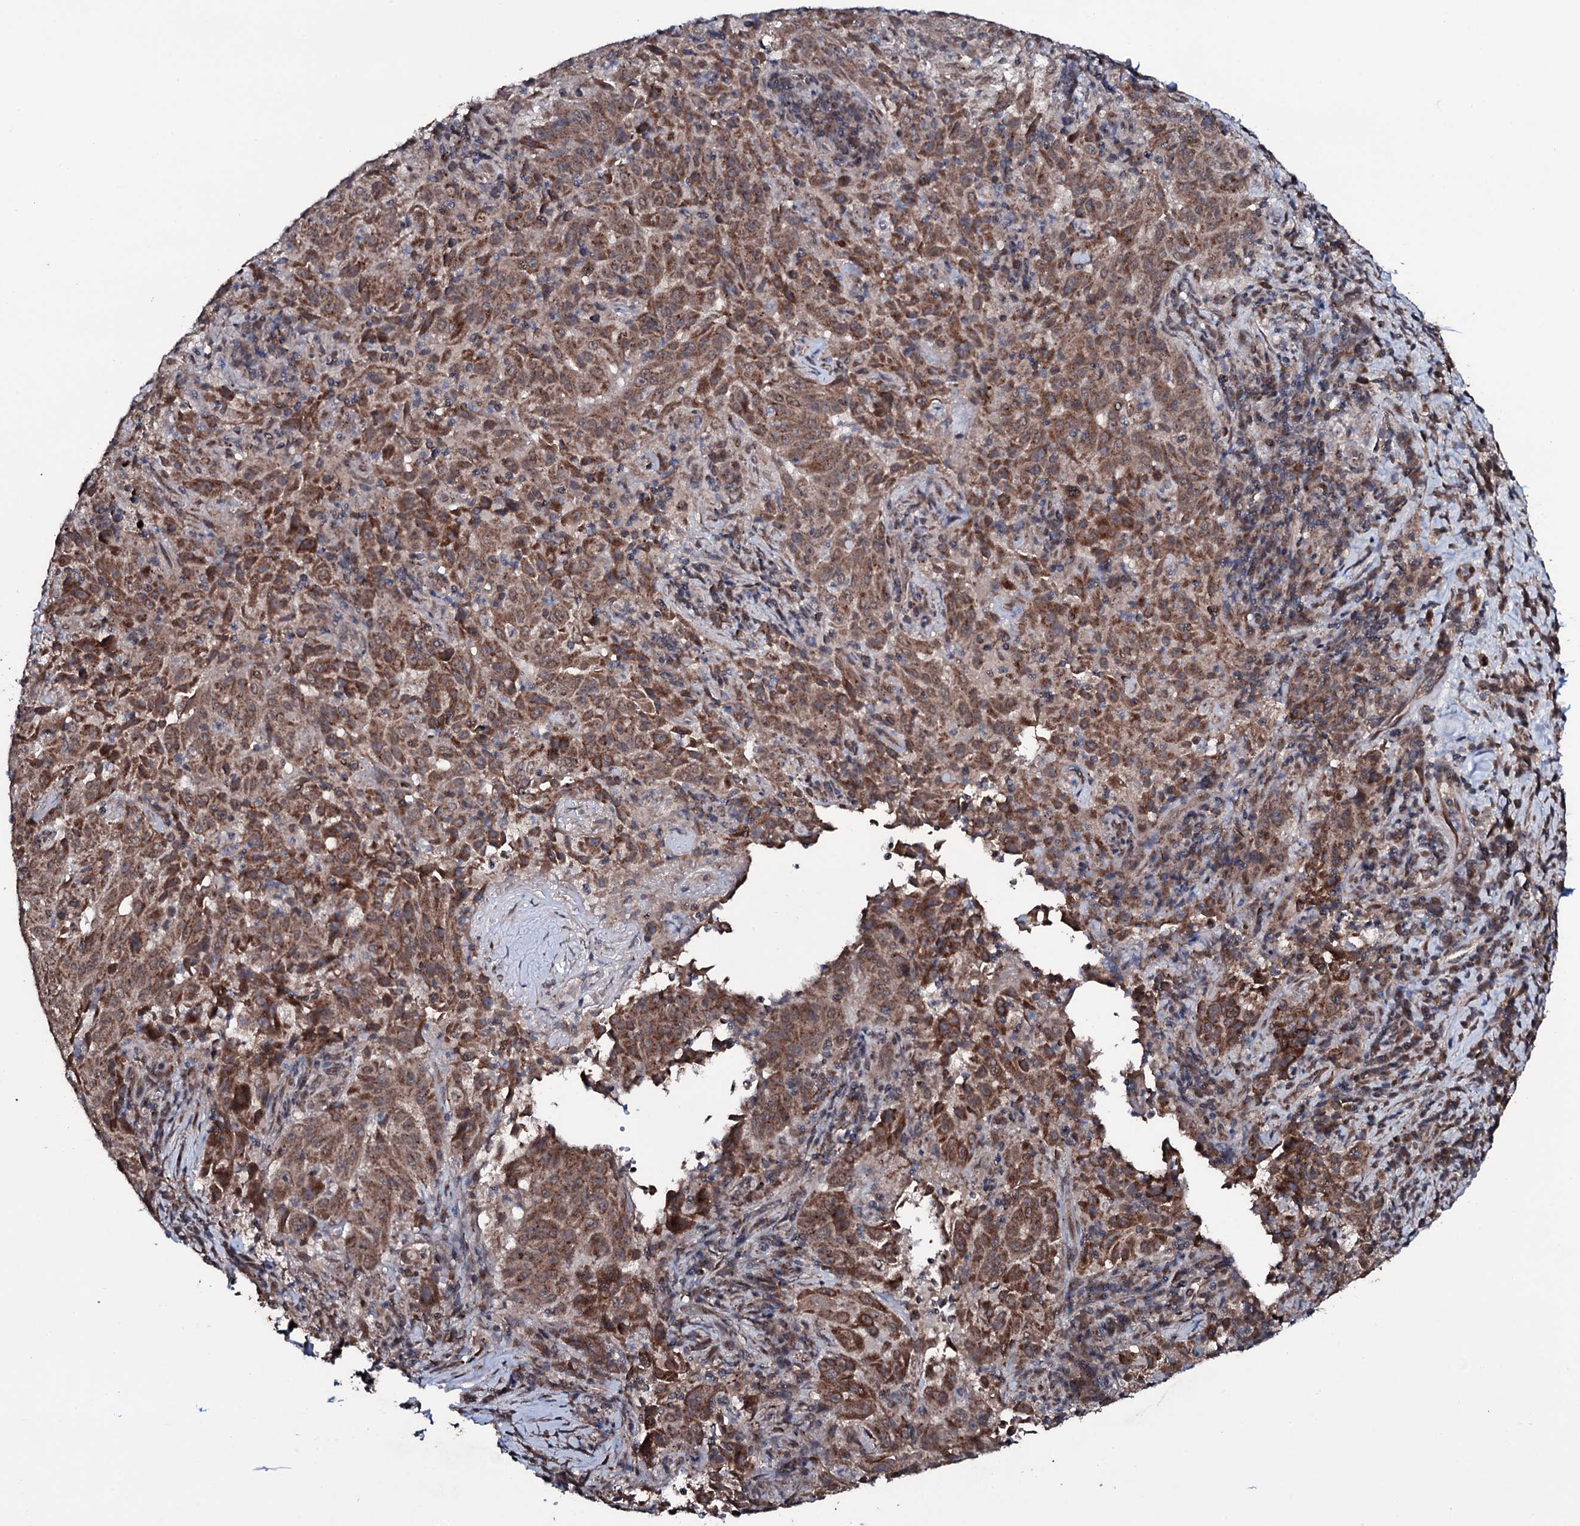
{"staining": {"intensity": "moderate", "quantity": ">75%", "location": "cytoplasmic/membranous"}, "tissue": "pancreatic cancer", "cell_type": "Tumor cells", "image_type": "cancer", "snomed": [{"axis": "morphology", "description": "Adenocarcinoma, NOS"}, {"axis": "topography", "description": "Pancreas"}], "caption": "Human pancreatic cancer stained with a brown dye reveals moderate cytoplasmic/membranous positive staining in approximately >75% of tumor cells.", "gene": "MRPS31", "patient": {"sex": "male", "age": 63}}